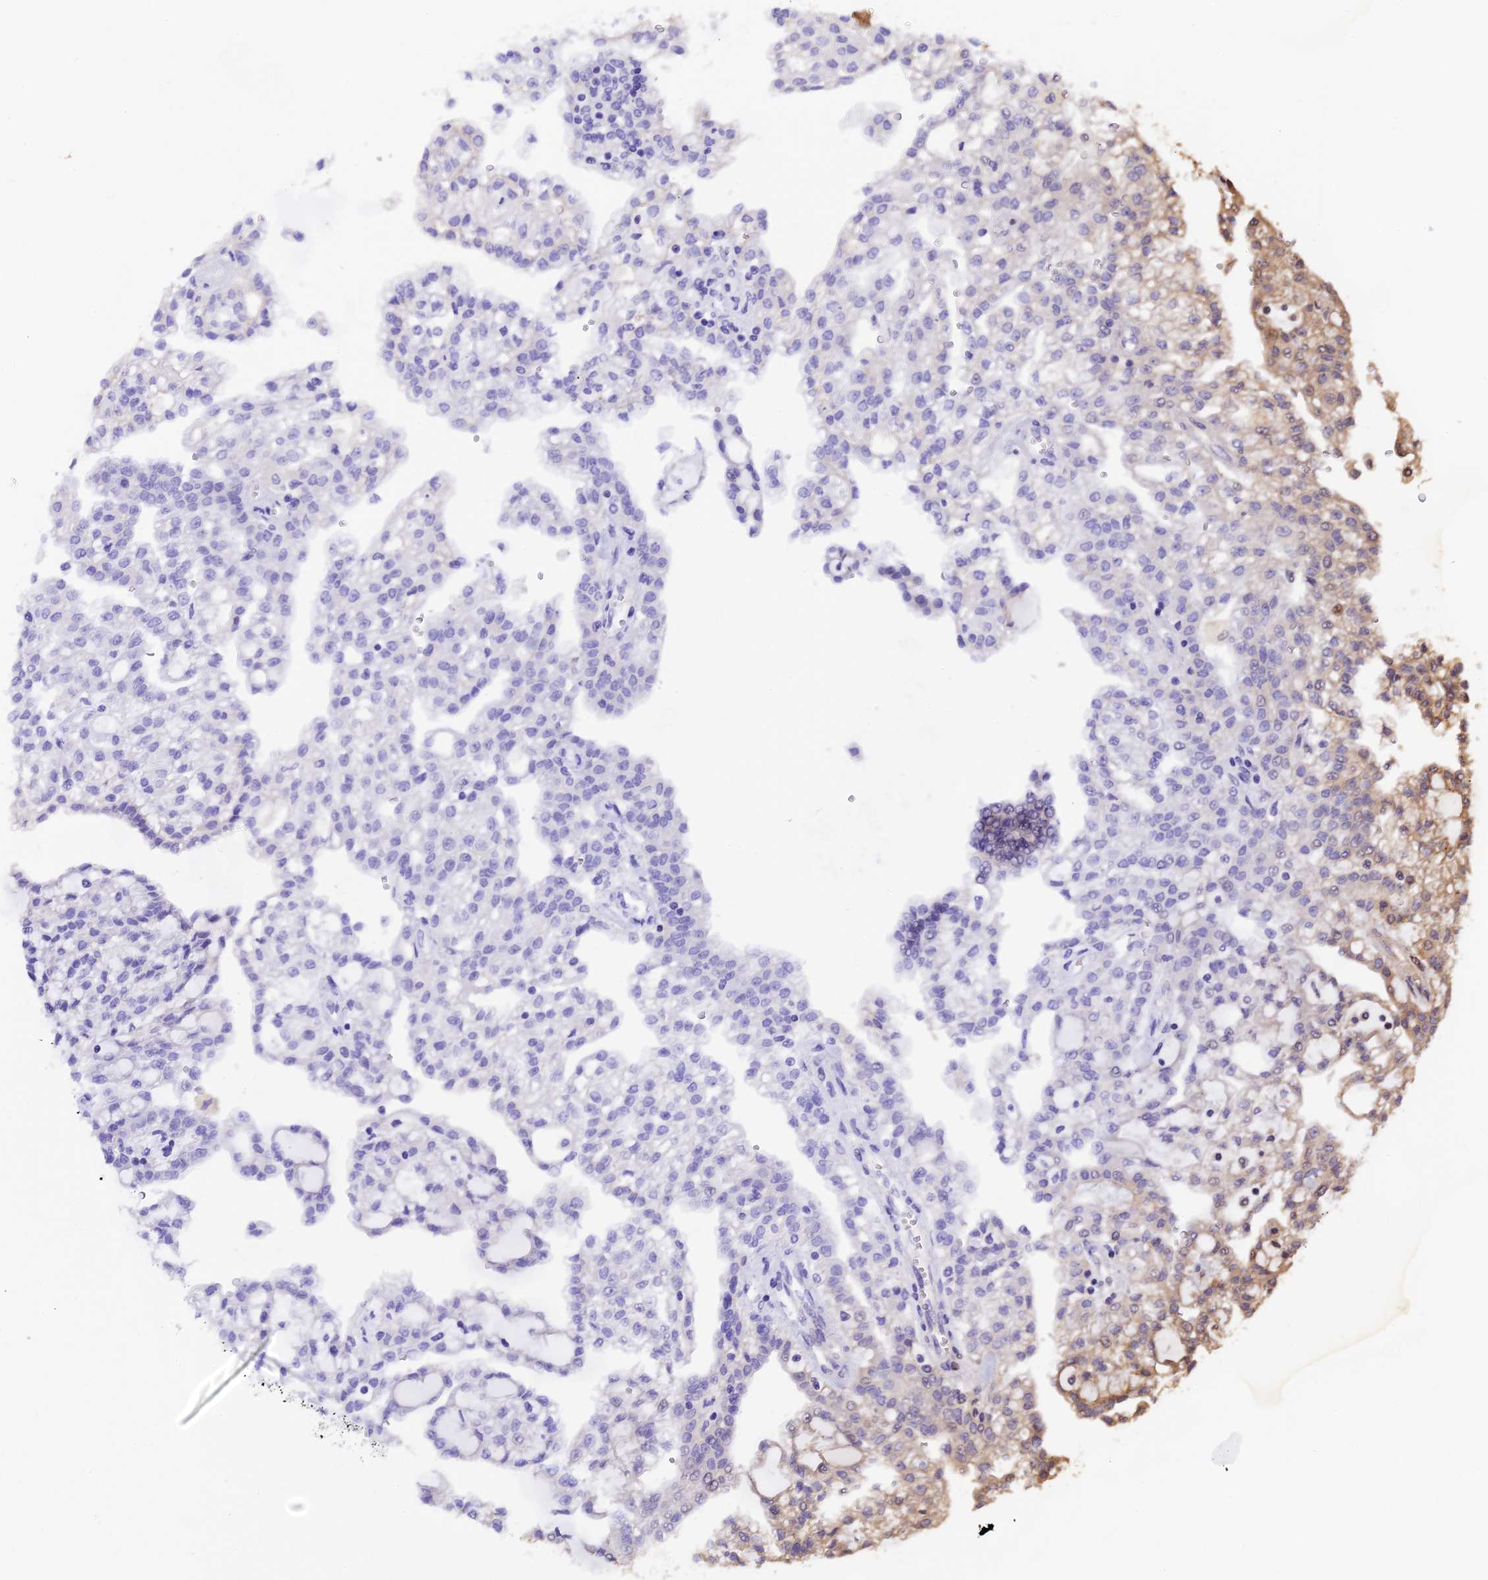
{"staining": {"intensity": "negative", "quantity": "none", "location": "none"}, "tissue": "renal cancer", "cell_type": "Tumor cells", "image_type": "cancer", "snomed": [{"axis": "morphology", "description": "Adenocarcinoma, NOS"}, {"axis": "topography", "description": "Kidney"}], "caption": "Renal cancer (adenocarcinoma) was stained to show a protein in brown. There is no significant expression in tumor cells. The staining was performed using DAB (3,3'-diaminobenzidine) to visualize the protein expression in brown, while the nuclei were stained in blue with hematoxylin (Magnification: 20x).", "gene": "COL6A5", "patient": {"sex": "male", "age": 63}}